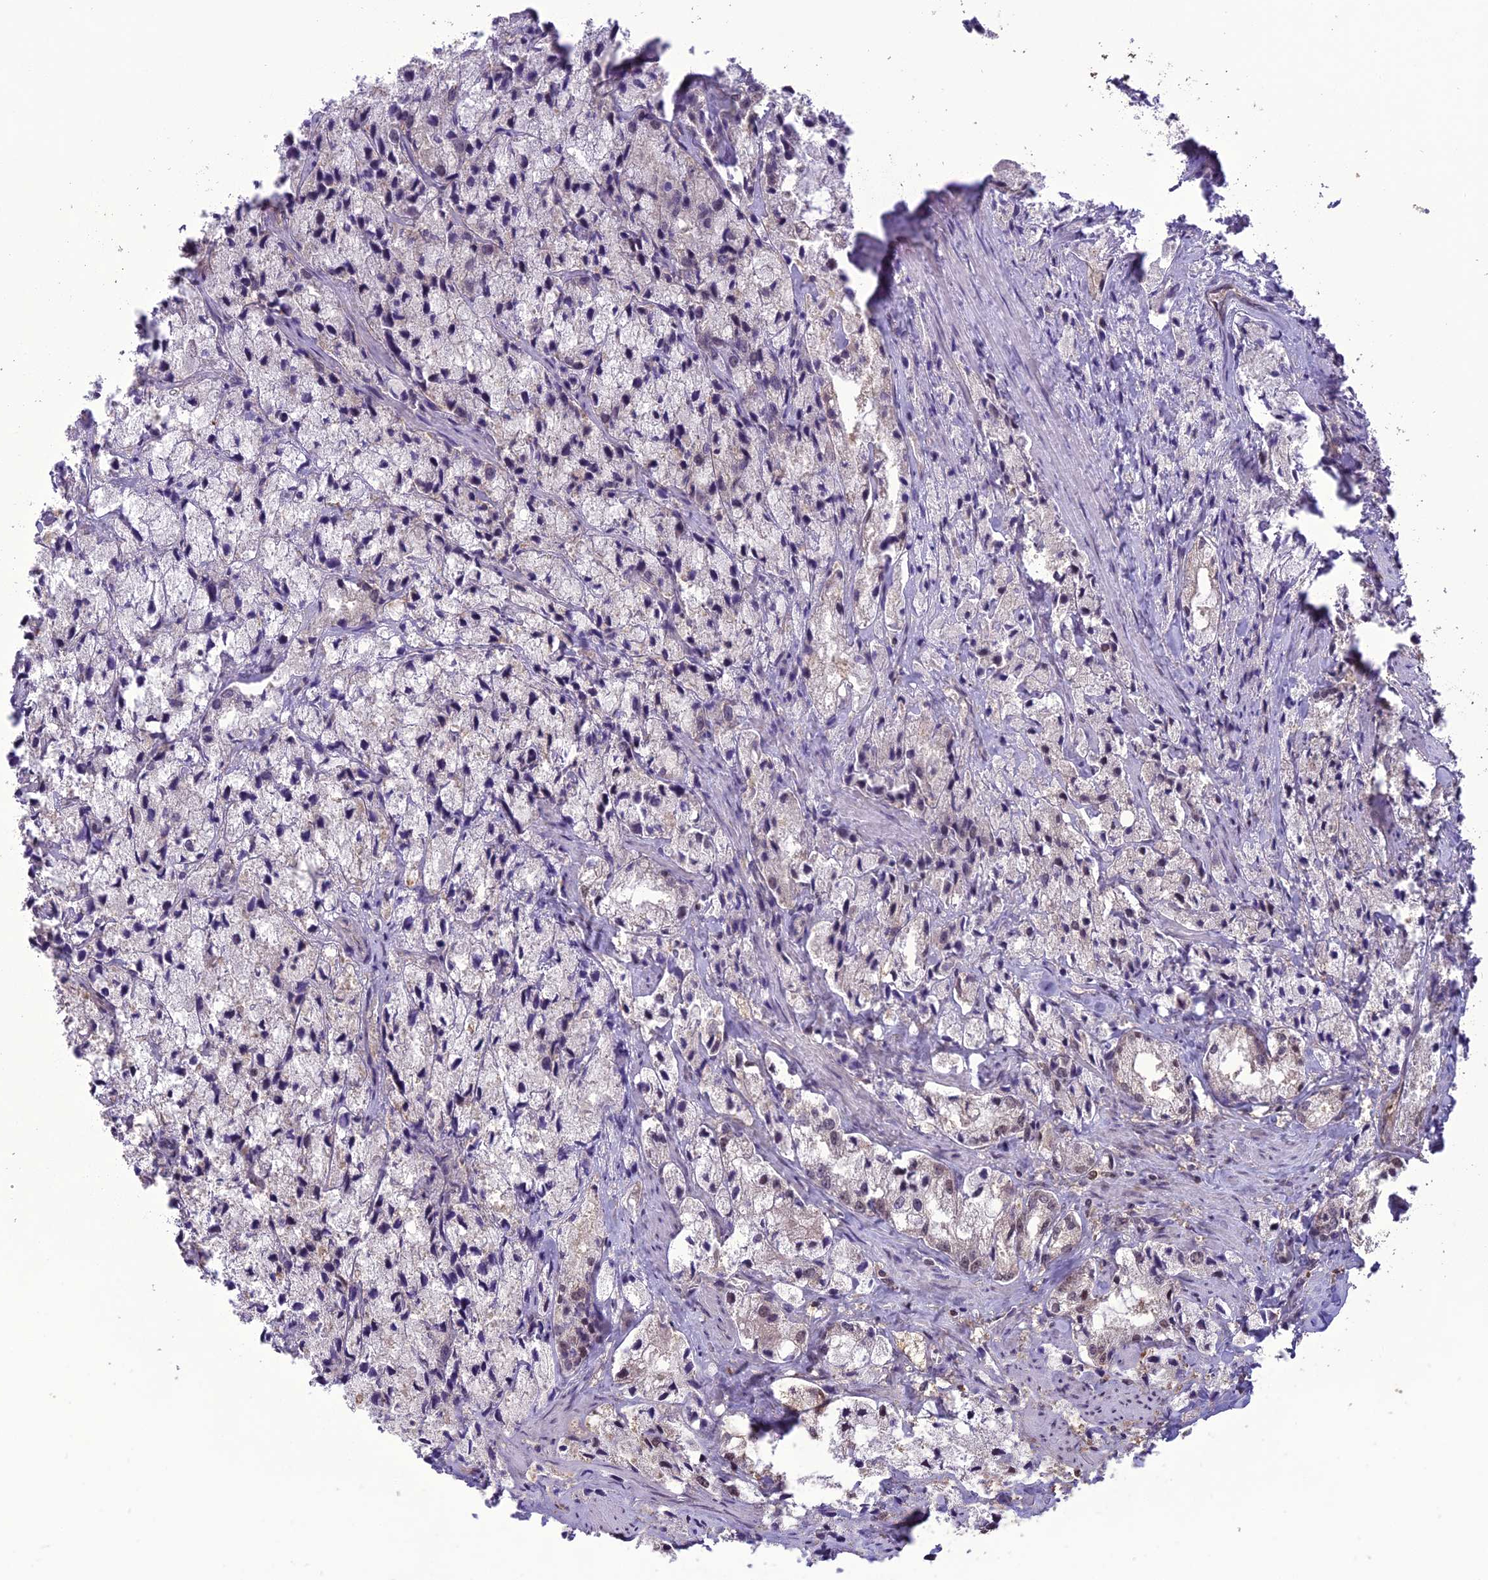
{"staining": {"intensity": "weak", "quantity": "<25%", "location": "nuclear"}, "tissue": "prostate cancer", "cell_type": "Tumor cells", "image_type": "cancer", "snomed": [{"axis": "morphology", "description": "Adenocarcinoma, High grade"}, {"axis": "topography", "description": "Prostate"}], "caption": "Tumor cells show no significant expression in prostate cancer.", "gene": "TIGD7", "patient": {"sex": "male", "age": 66}}